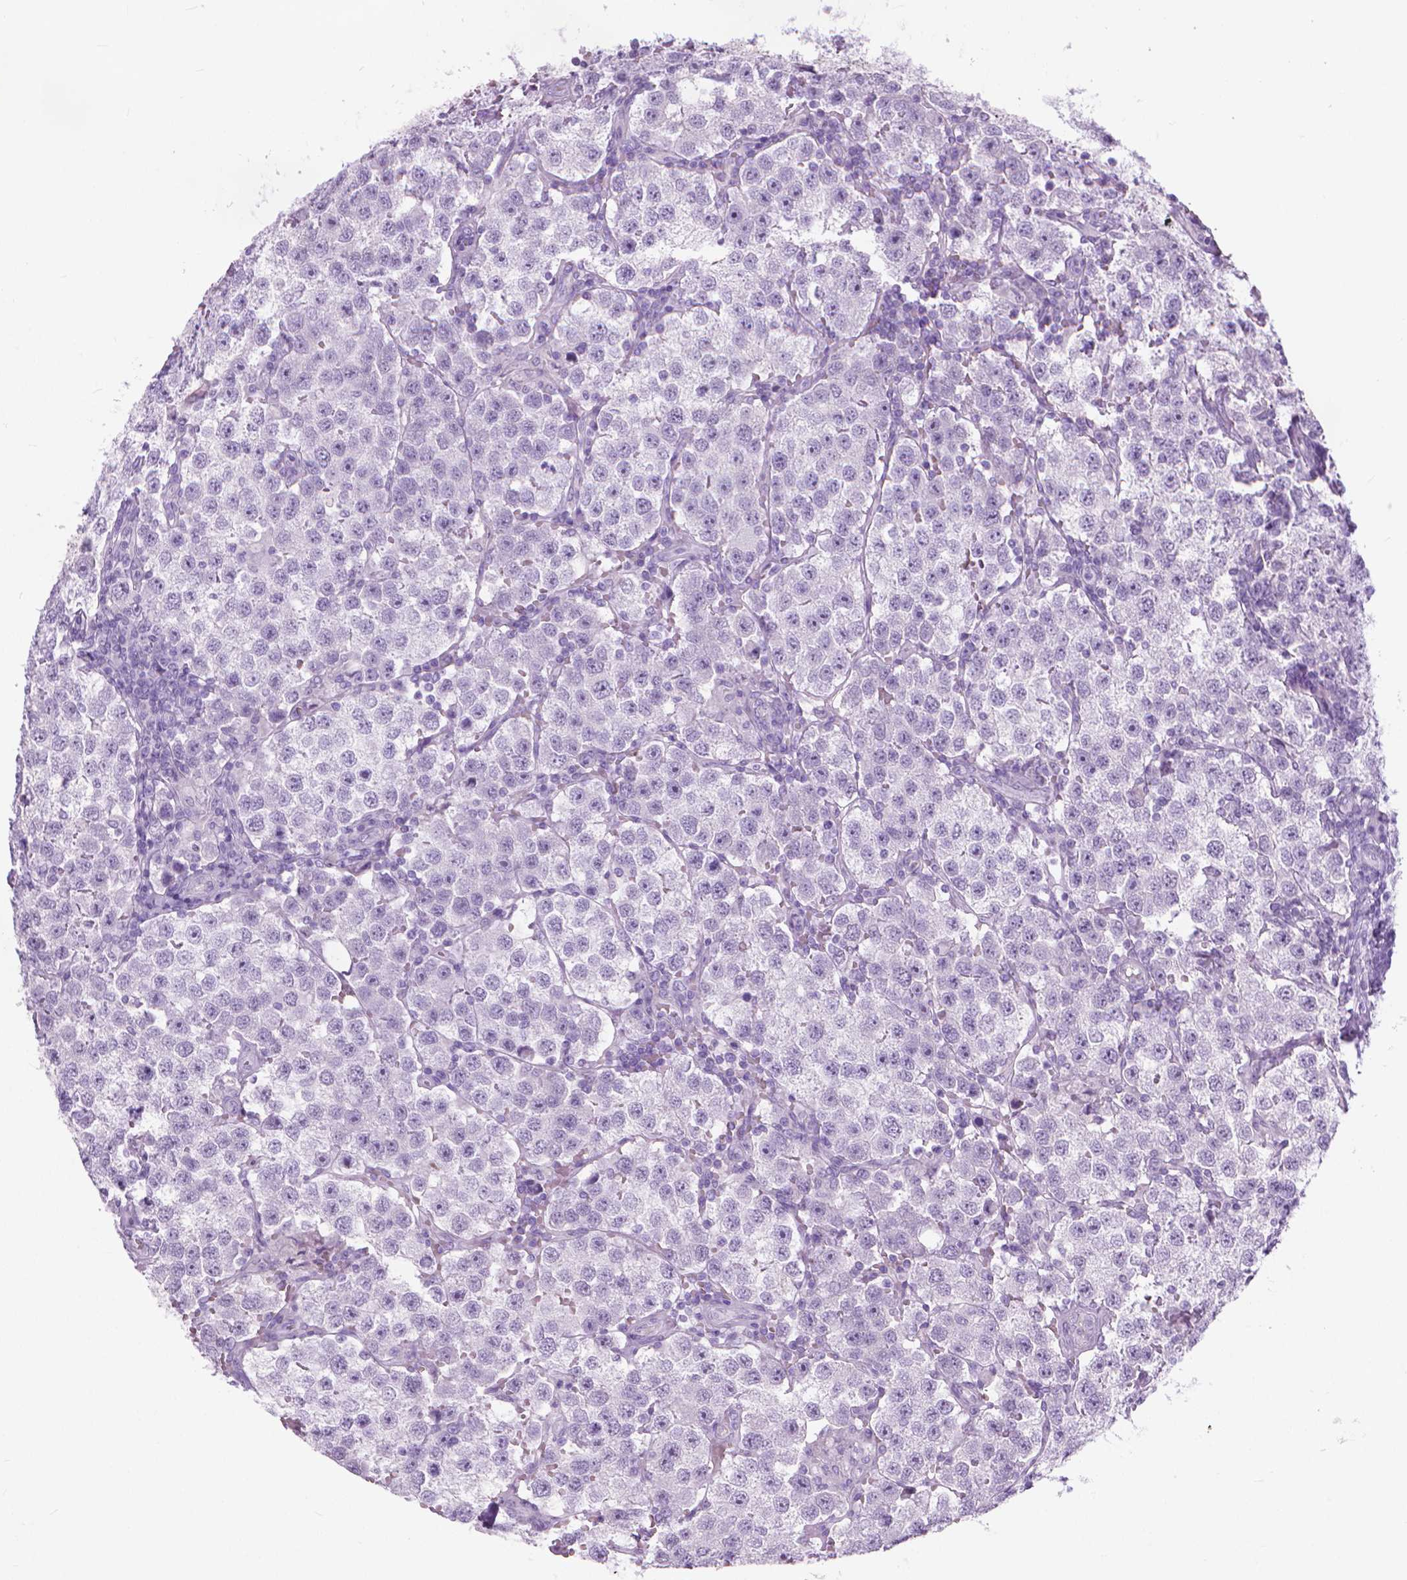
{"staining": {"intensity": "negative", "quantity": "none", "location": "none"}, "tissue": "testis cancer", "cell_type": "Tumor cells", "image_type": "cancer", "snomed": [{"axis": "morphology", "description": "Seminoma, NOS"}, {"axis": "topography", "description": "Testis"}], "caption": "Immunohistochemistry (IHC) histopathology image of seminoma (testis) stained for a protein (brown), which reveals no positivity in tumor cells.", "gene": "HTR2B", "patient": {"sex": "male", "age": 37}}